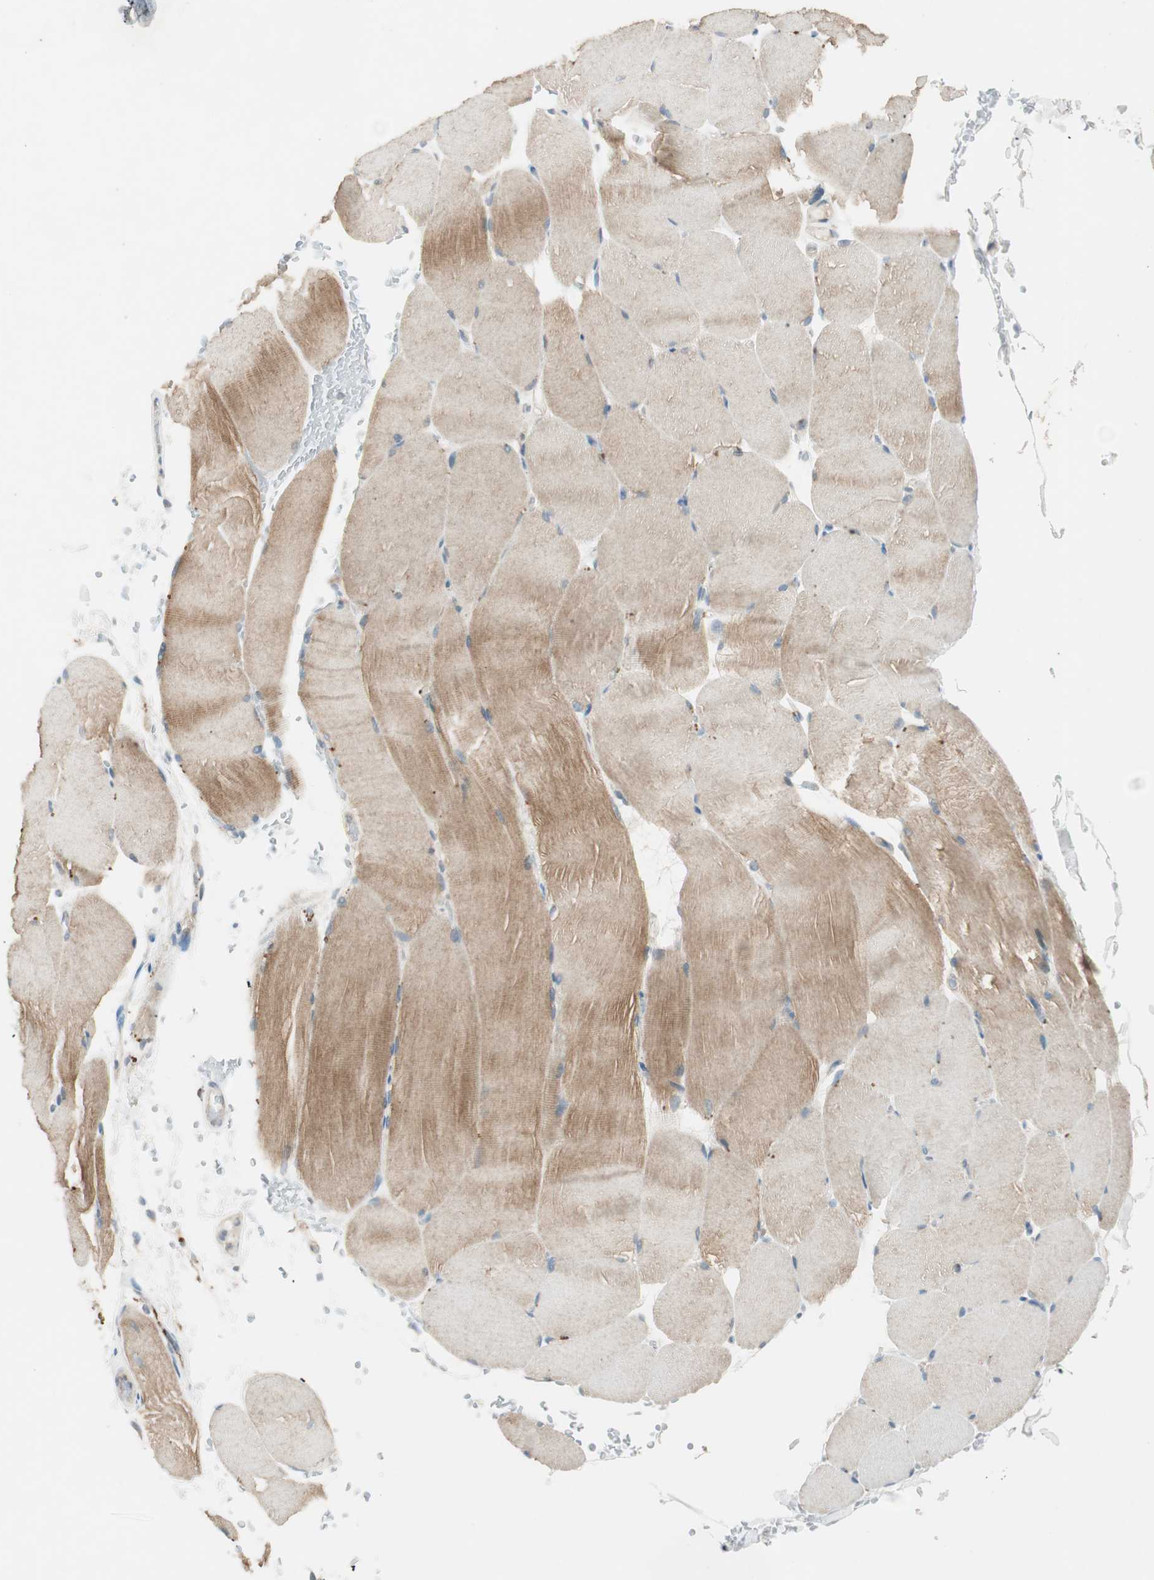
{"staining": {"intensity": "moderate", "quantity": "25%-75%", "location": "cytoplasmic/membranous"}, "tissue": "skeletal muscle", "cell_type": "Myocytes", "image_type": "normal", "snomed": [{"axis": "morphology", "description": "Normal tissue, NOS"}, {"axis": "topography", "description": "Skeletal muscle"}, {"axis": "topography", "description": "Parathyroid gland"}], "caption": "A high-resolution histopathology image shows immunohistochemistry staining of unremarkable skeletal muscle, which displays moderate cytoplasmic/membranous positivity in approximately 25%-75% of myocytes. The staining was performed using DAB (3,3'-diaminobenzidine), with brown indicating positive protein expression. Nuclei are stained blue with hematoxylin.", "gene": "NCLN", "patient": {"sex": "female", "age": 37}}